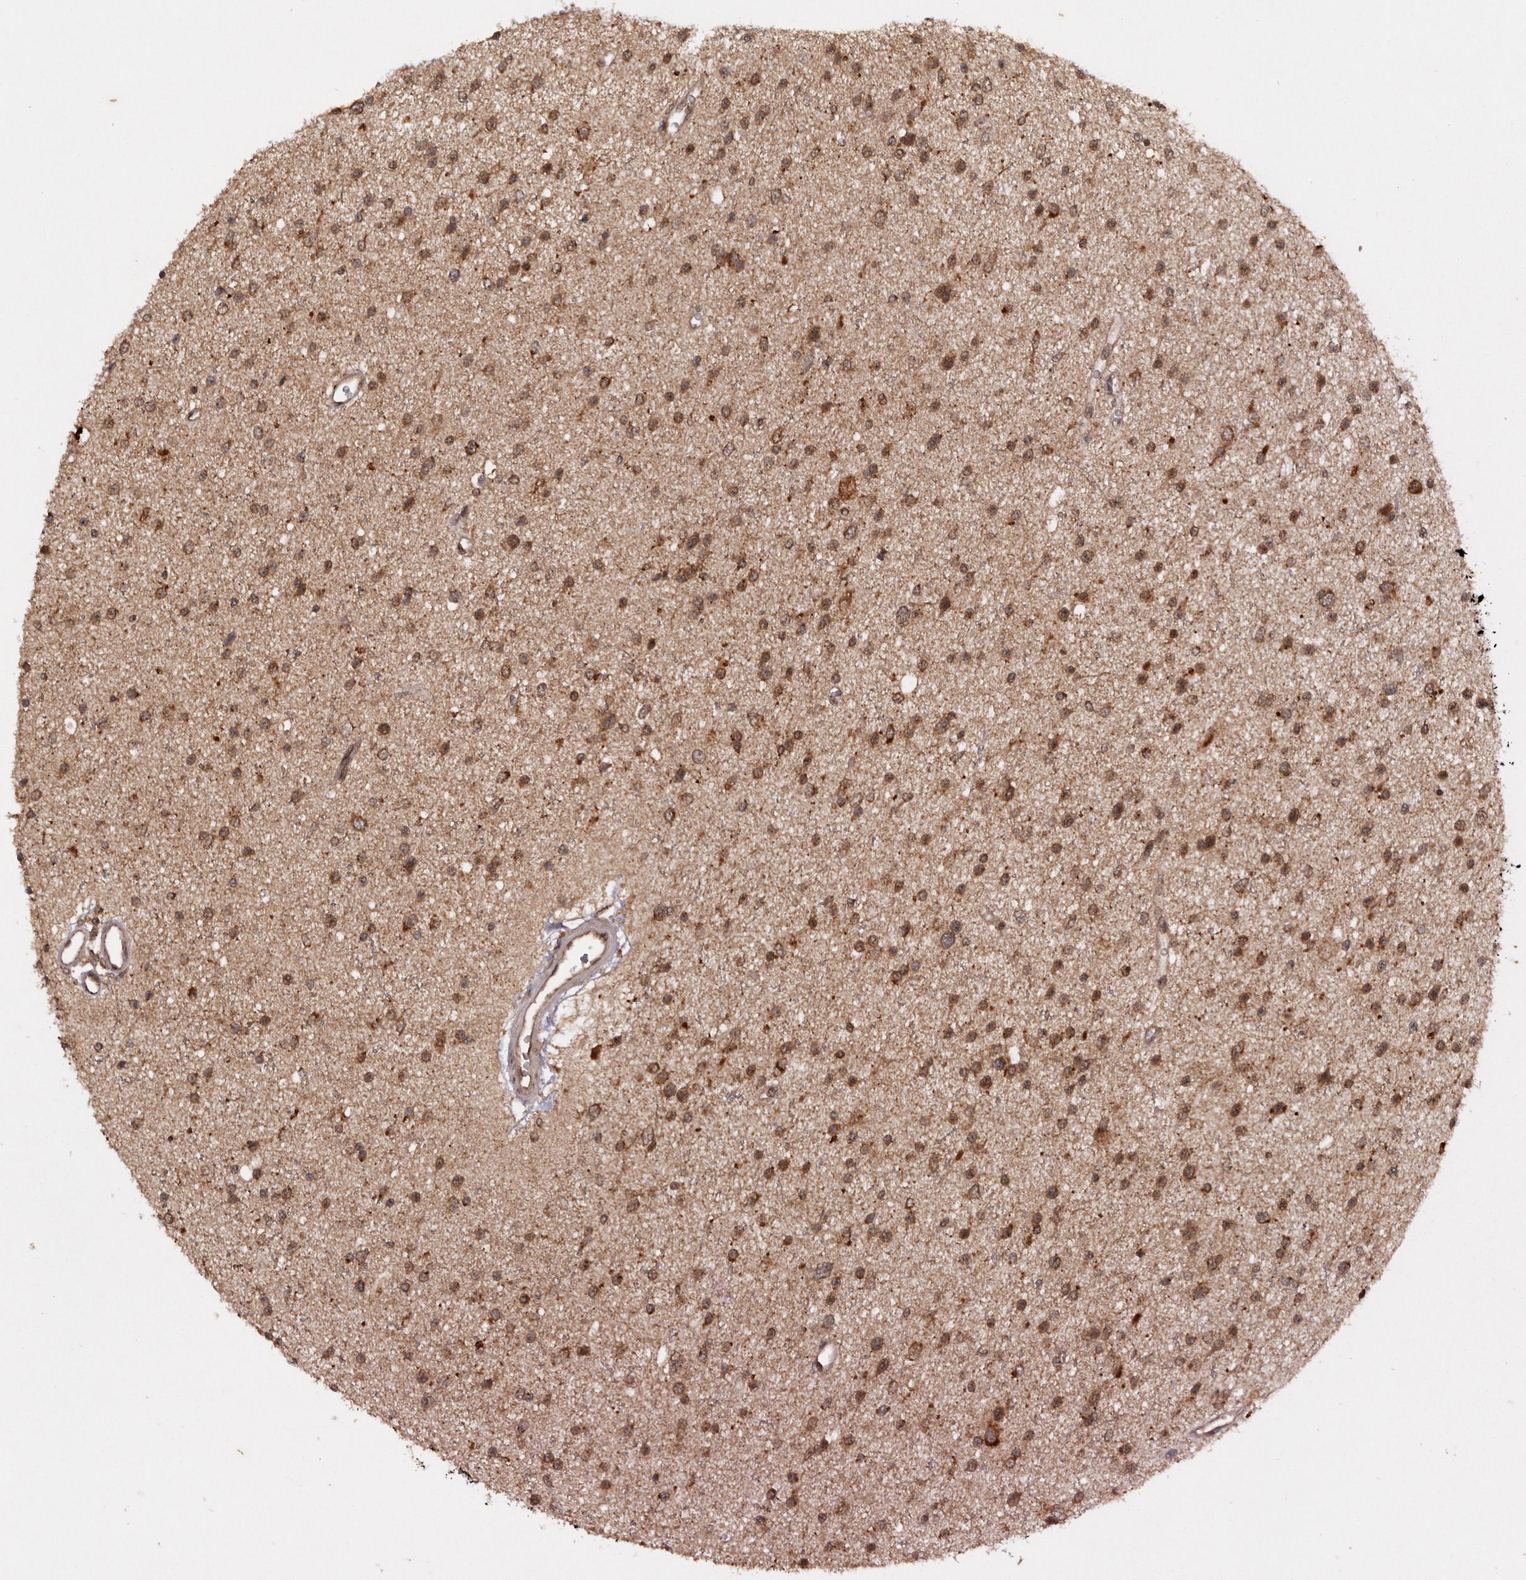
{"staining": {"intensity": "moderate", "quantity": ">75%", "location": "cytoplasmic/membranous,nuclear"}, "tissue": "glioma", "cell_type": "Tumor cells", "image_type": "cancer", "snomed": [{"axis": "morphology", "description": "Glioma, malignant, Low grade"}, {"axis": "topography", "description": "Brain"}], "caption": "Glioma stained with immunohistochemistry reveals moderate cytoplasmic/membranous and nuclear expression in about >75% of tumor cells.", "gene": "TARS2", "patient": {"sex": "female", "age": 37}}